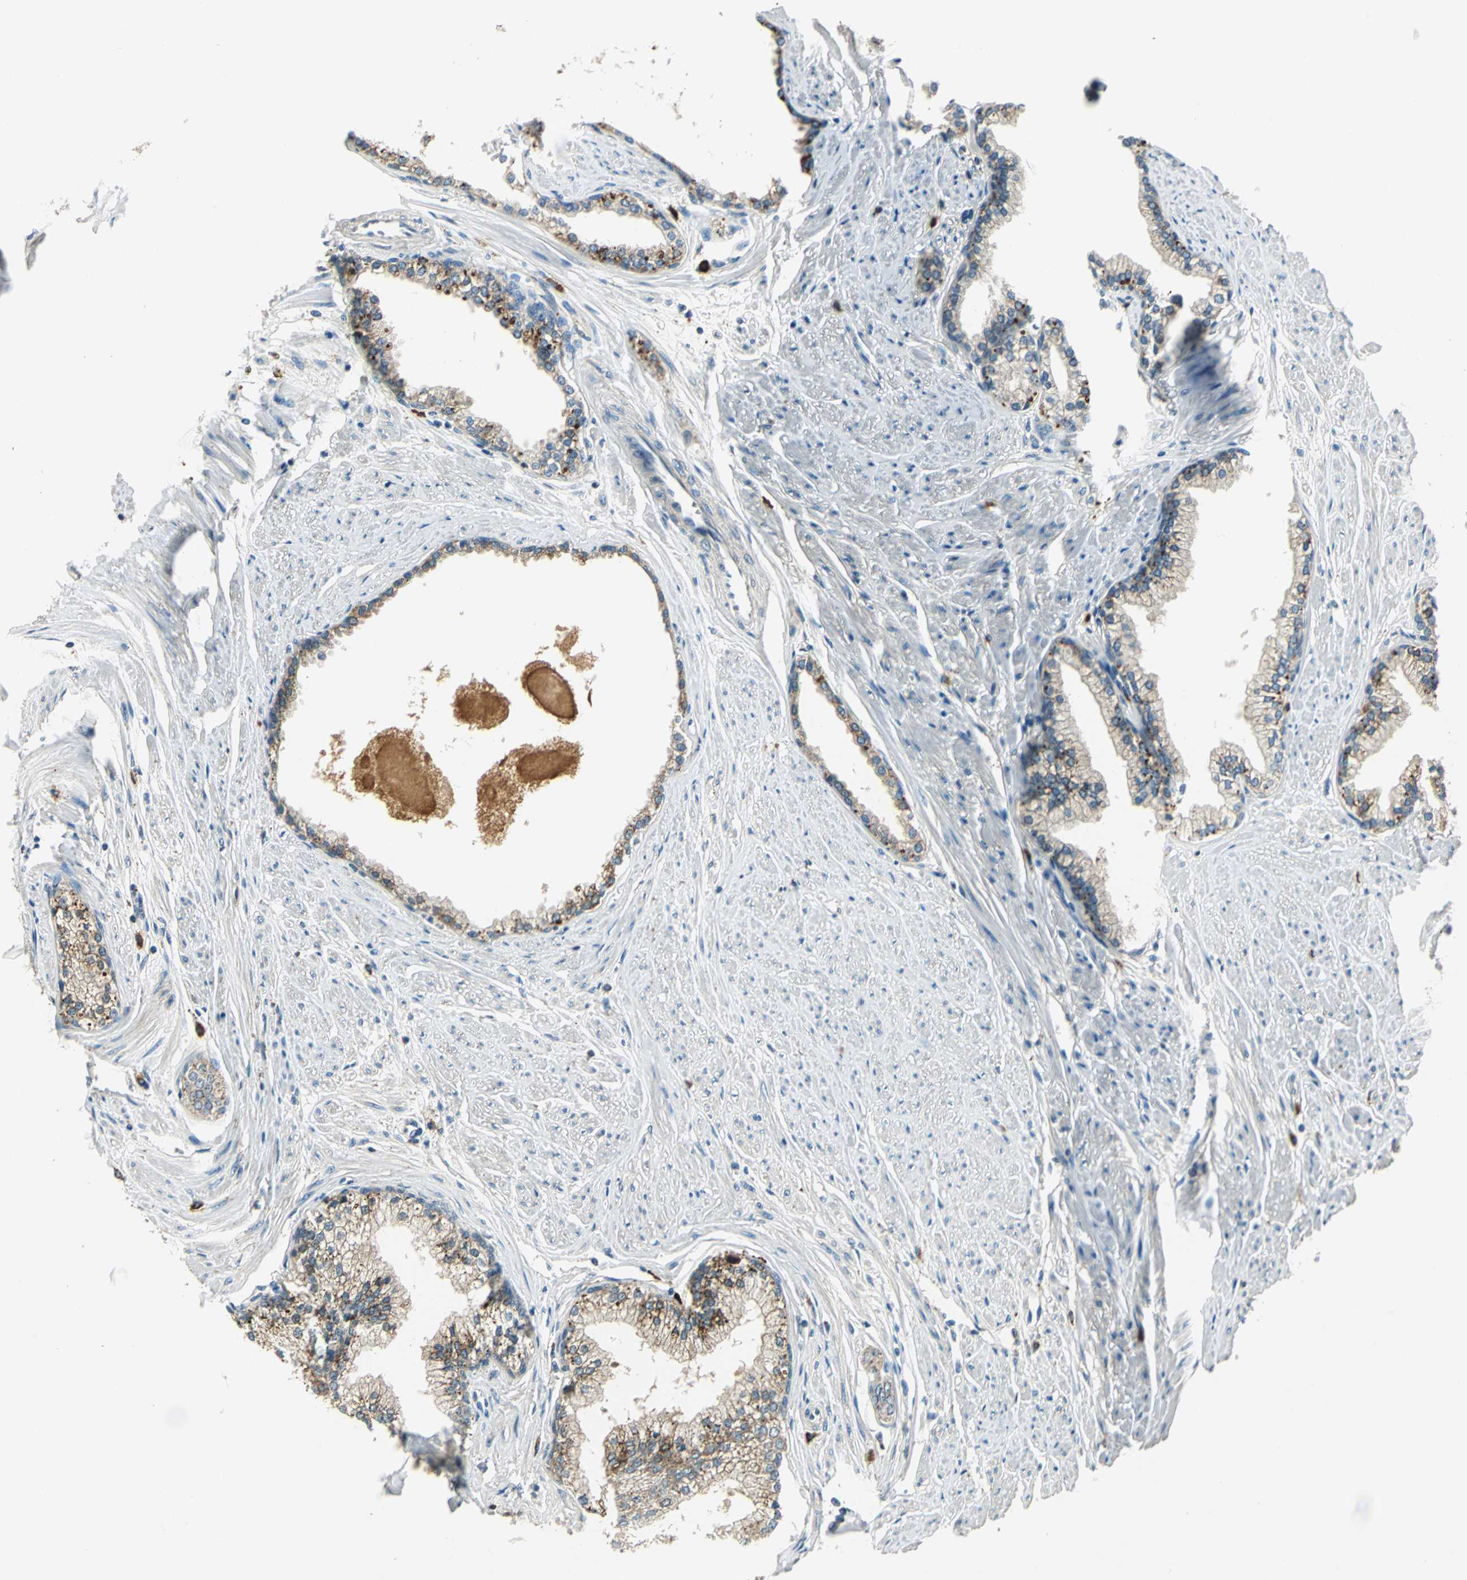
{"staining": {"intensity": "weak", "quantity": "25%-75%", "location": "cytoplasmic/membranous"}, "tissue": "prostate", "cell_type": "Glandular cells", "image_type": "normal", "snomed": [{"axis": "morphology", "description": "Normal tissue, NOS"}, {"axis": "topography", "description": "Prostate"}], "caption": "High-magnification brightfield microscopy of normal prostate stained with DAB (brown) and counterstained with hematoxylin (blue). glandular cells exhibit weak cytoplasmic/membranous expression is appreciated in about25%-75% of cells.", "gene": "NIT1", "patient": {"sex": "male", "age": 64}}